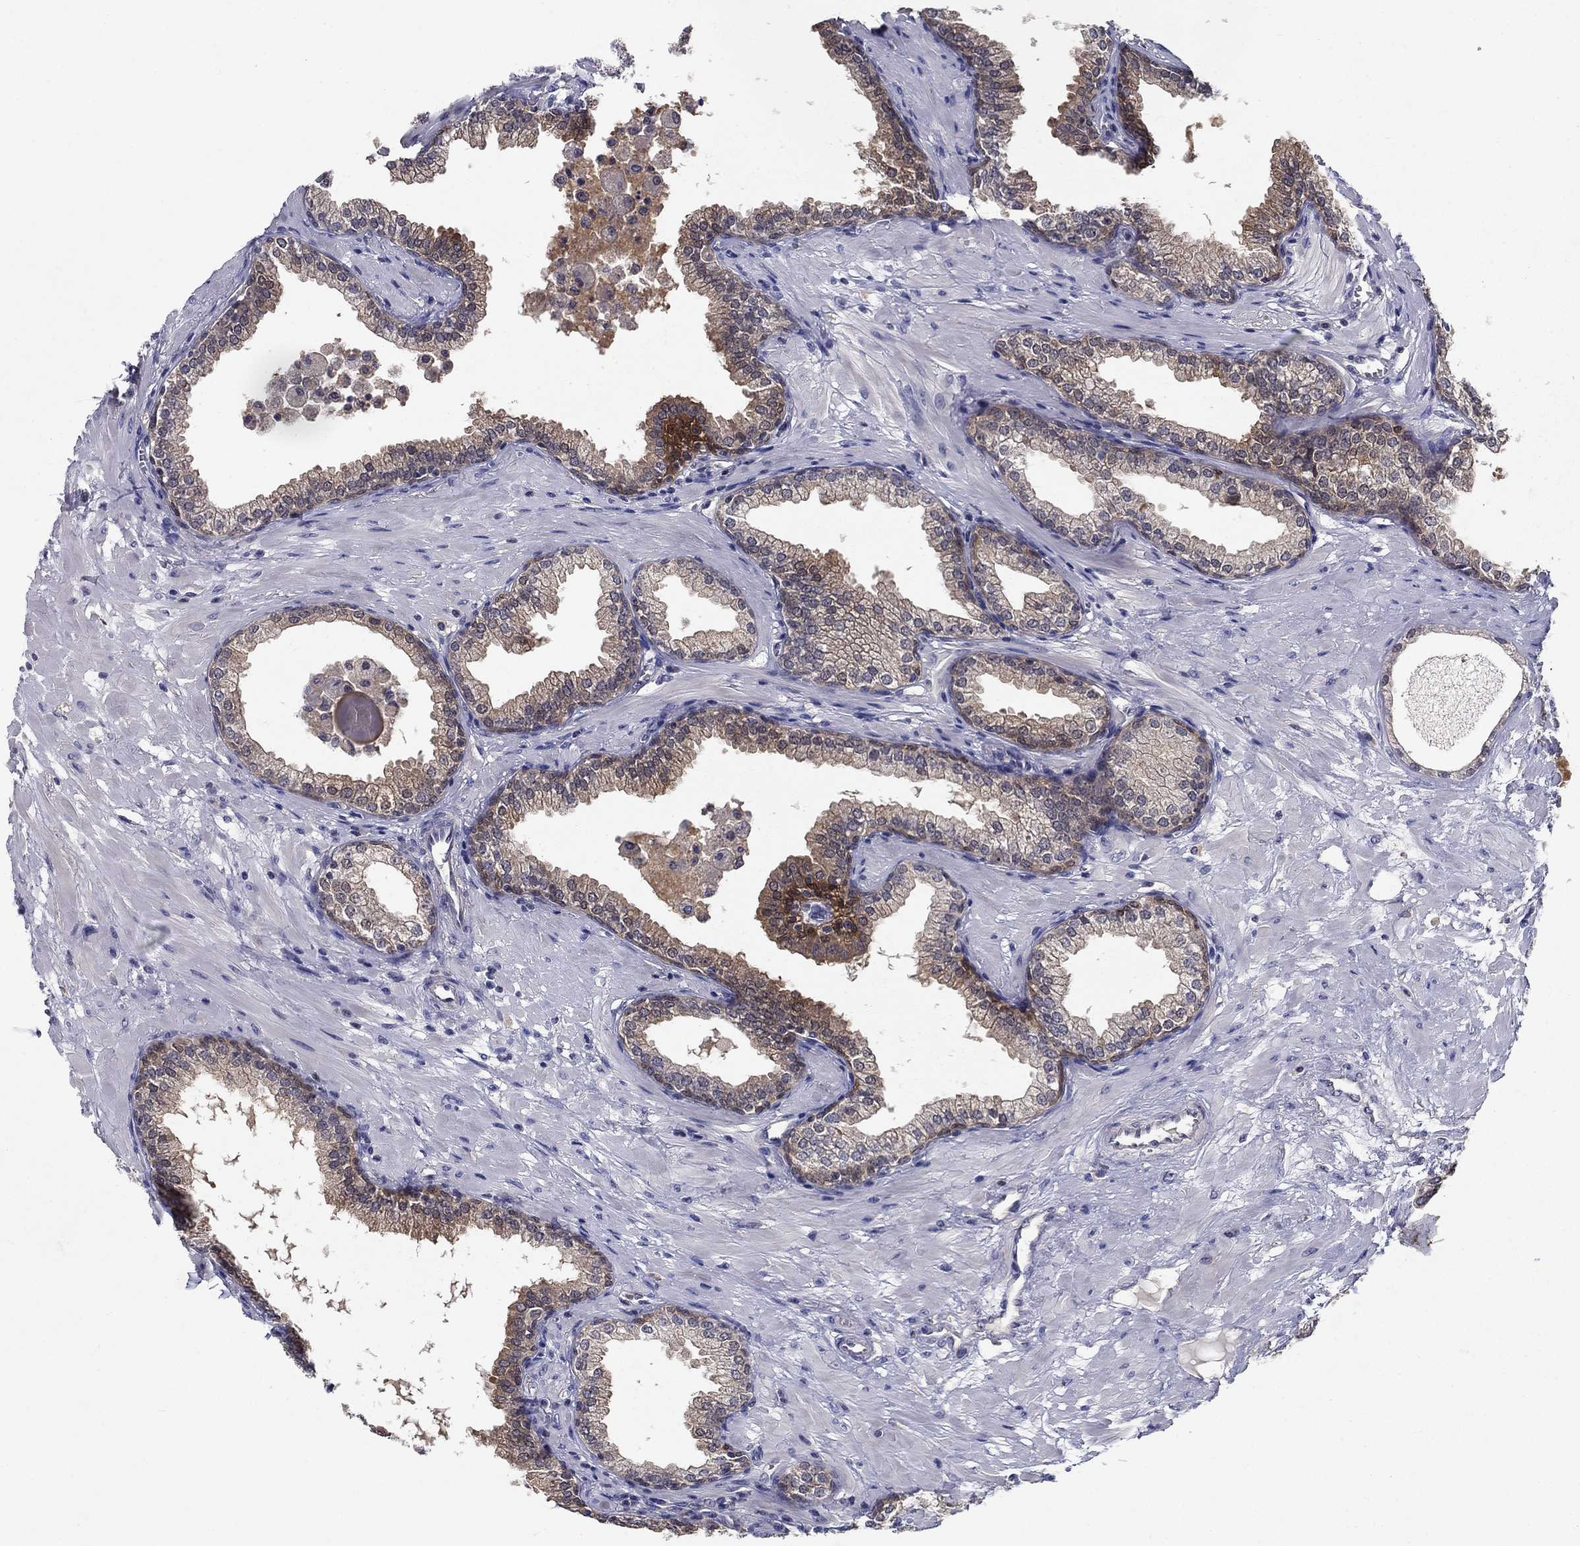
{"staining": {"intensity": "moderate", "quantity": "25%-75%", "location": "cytoplasmic/membranous"}, "tissue": "prostate", "cell_type": "Glandular cells", "image_type": "normal", "snomed": [{"axis": "morphology", "description": "Normal tissue, NOS"}, {"axis": "topography", "description": "Prostate"}], "caption": "Prostate stained for a protein (brown) displays moderate cytoplasmic/membranous positive expression in approximately 25%-75% of glandular cells.", "gene": "GLTP", "patient": {"sex": "male", "age": 64}}